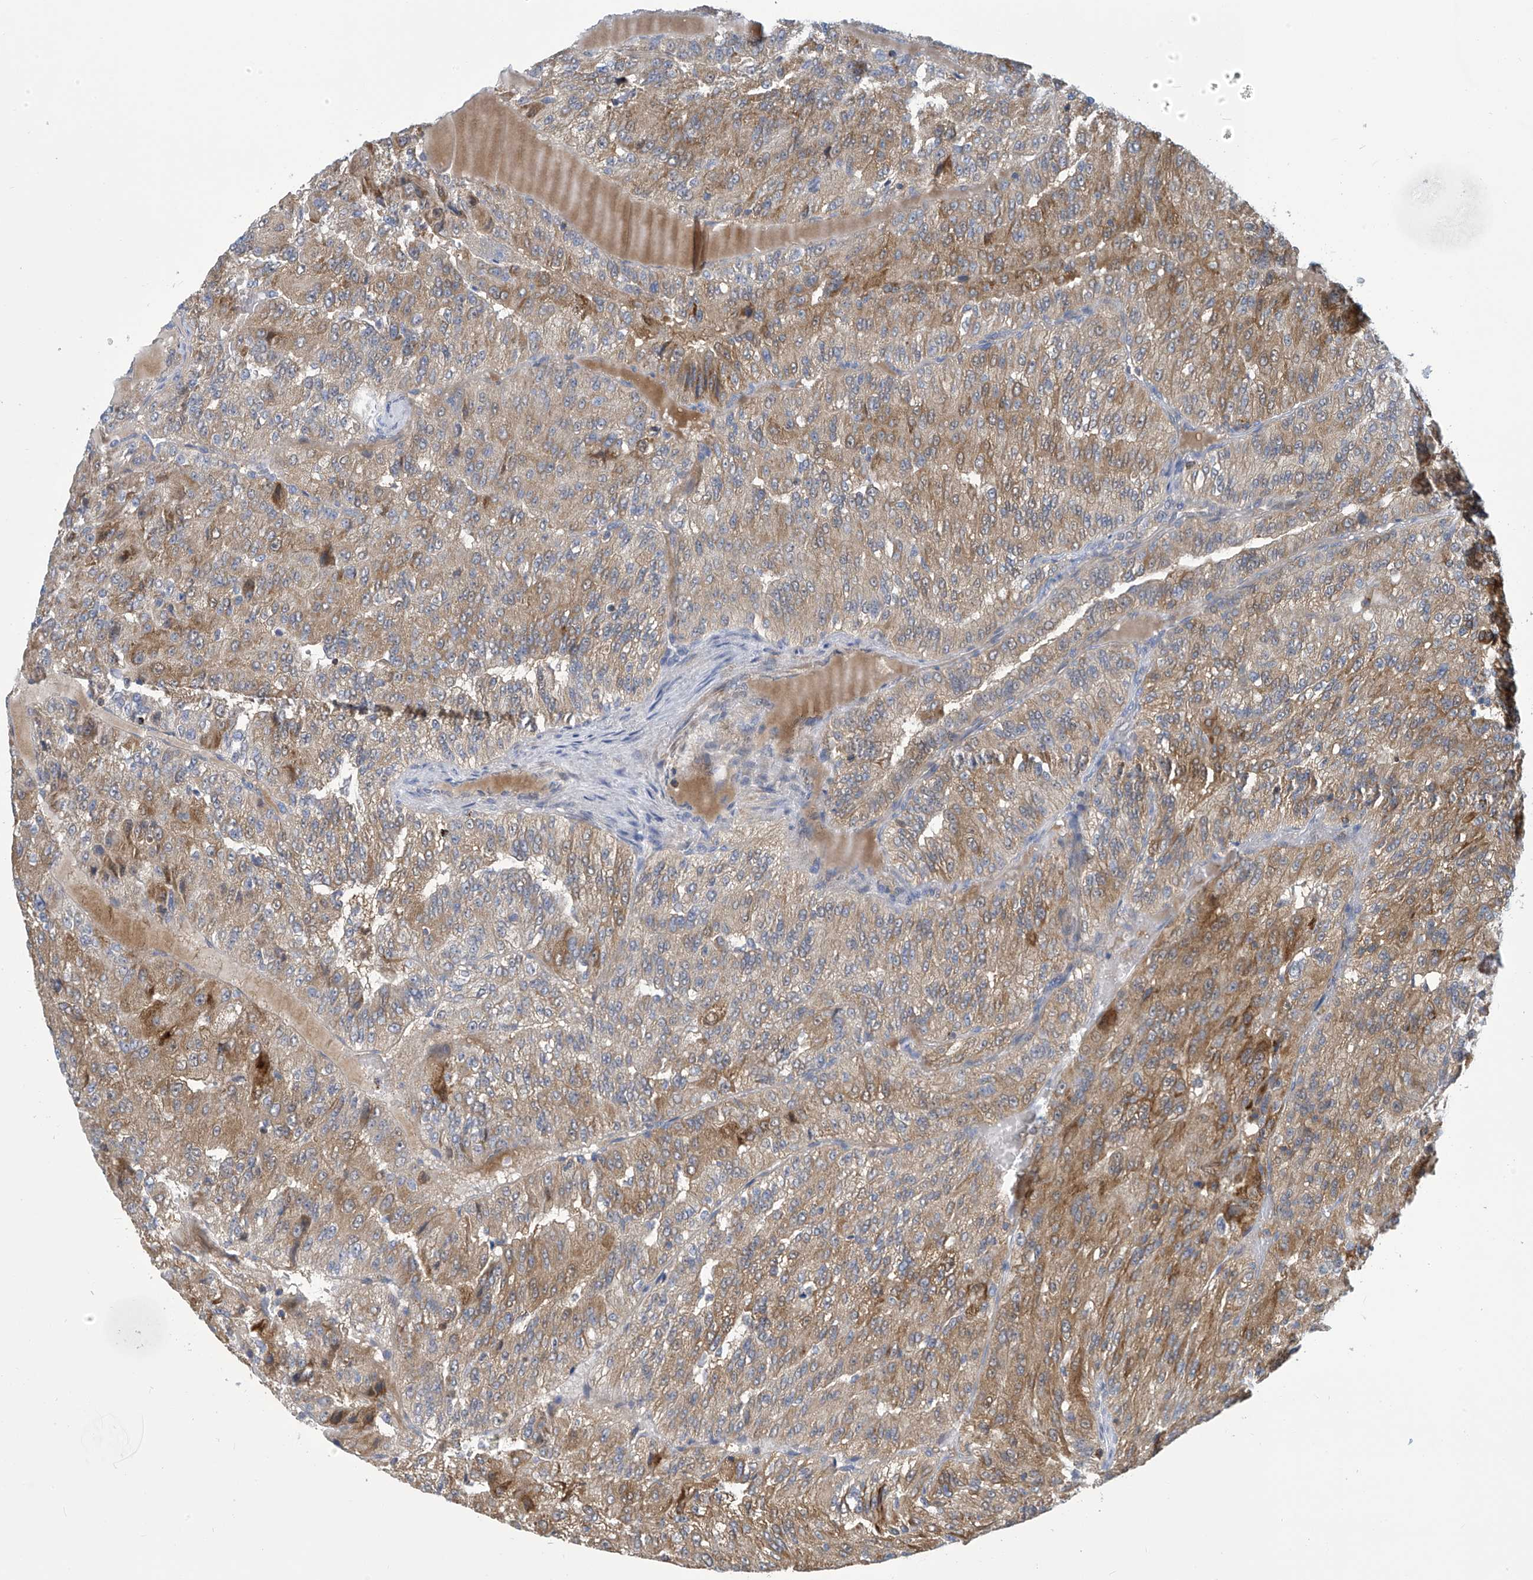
{"staining": {"intensity": "moderate", "quantity": ">75%", "location": "cytoplasmic/membranous"}, "tissue": "renal cancer", "cell_type": "Tumor cells", "image_type": "cancer", "snomed": [{"axis": "morphology", "description": "Adenocarcinoma, NOS"}, {"axis": "topography", "description": "Kidney"}], "caption": "The immunohistochemical stain labels moderate cytoplasmic/membranous staining in tumor cells of renal cancer (adenocarcinoma) tissue.", "gene": "IBA57", "patient": {"sex": "female", "age": 63}}